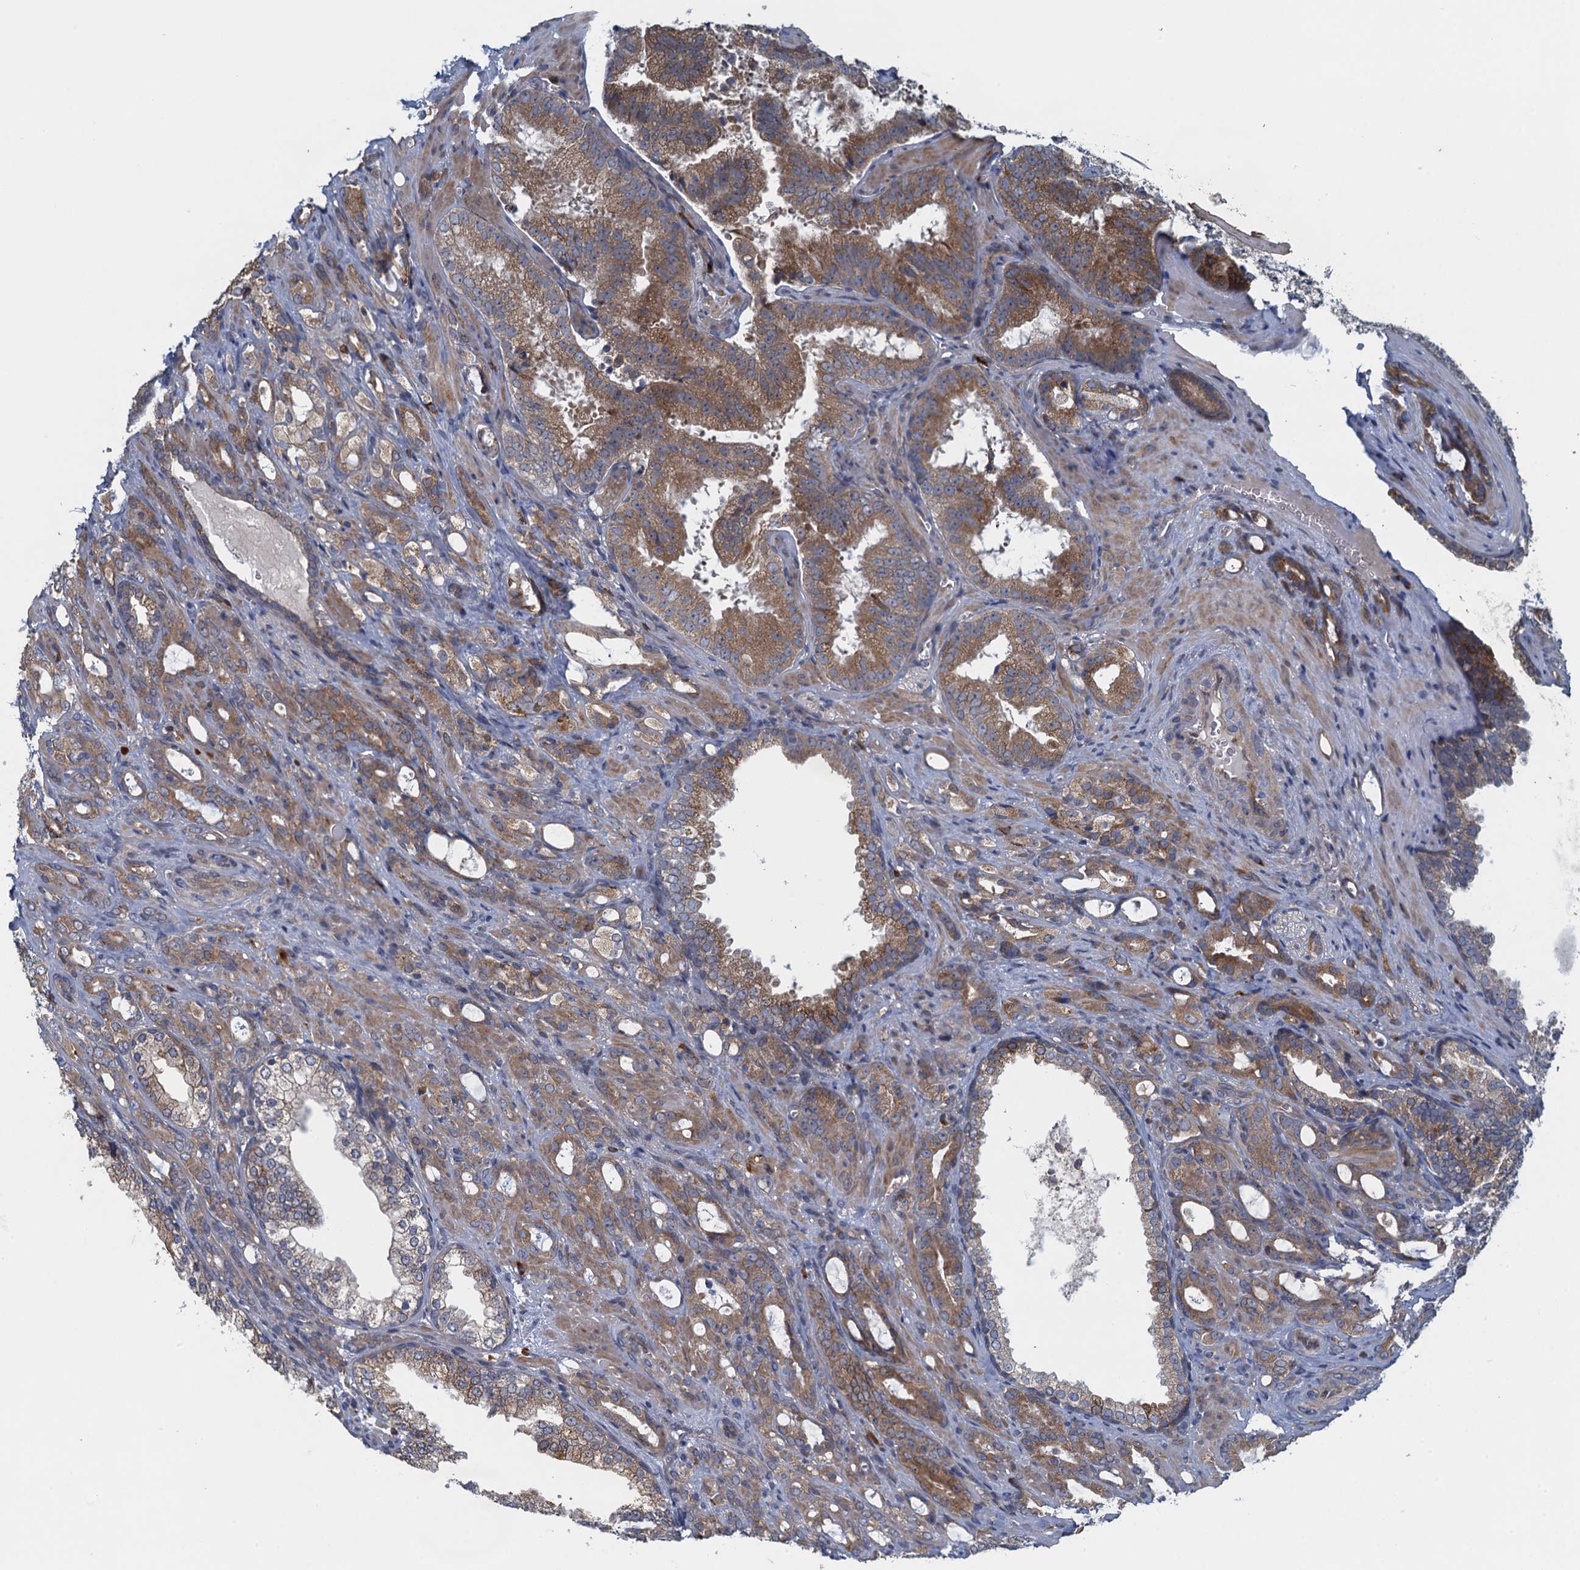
{"staining": {"intensity": "moderate", "quantity": ">75%", "location": "cytoplasmic/membranous"}, "tissue": "prostate cancer", "cell_type": "Tumor cells", "image_type": "cancer", "snomed": [{"axis": "morphology", "description": "Adenocarcinoma, High grade"}, {"axis": "topography", "description": "Prostate"}], "caption": "Immunohistochemistry (IHC) histopathology image of neoplastic tissue: prostate adenocarcinoma (high-grade) stained using IHC shows medium levels of moderate protein expression localized specifically in the cytoplasmic/membranous of tumor cells, appearing as a cytoplasmic/membranous brown color.", "gene": "ALG2", "patient": {"sex": "male", "age": 72}}